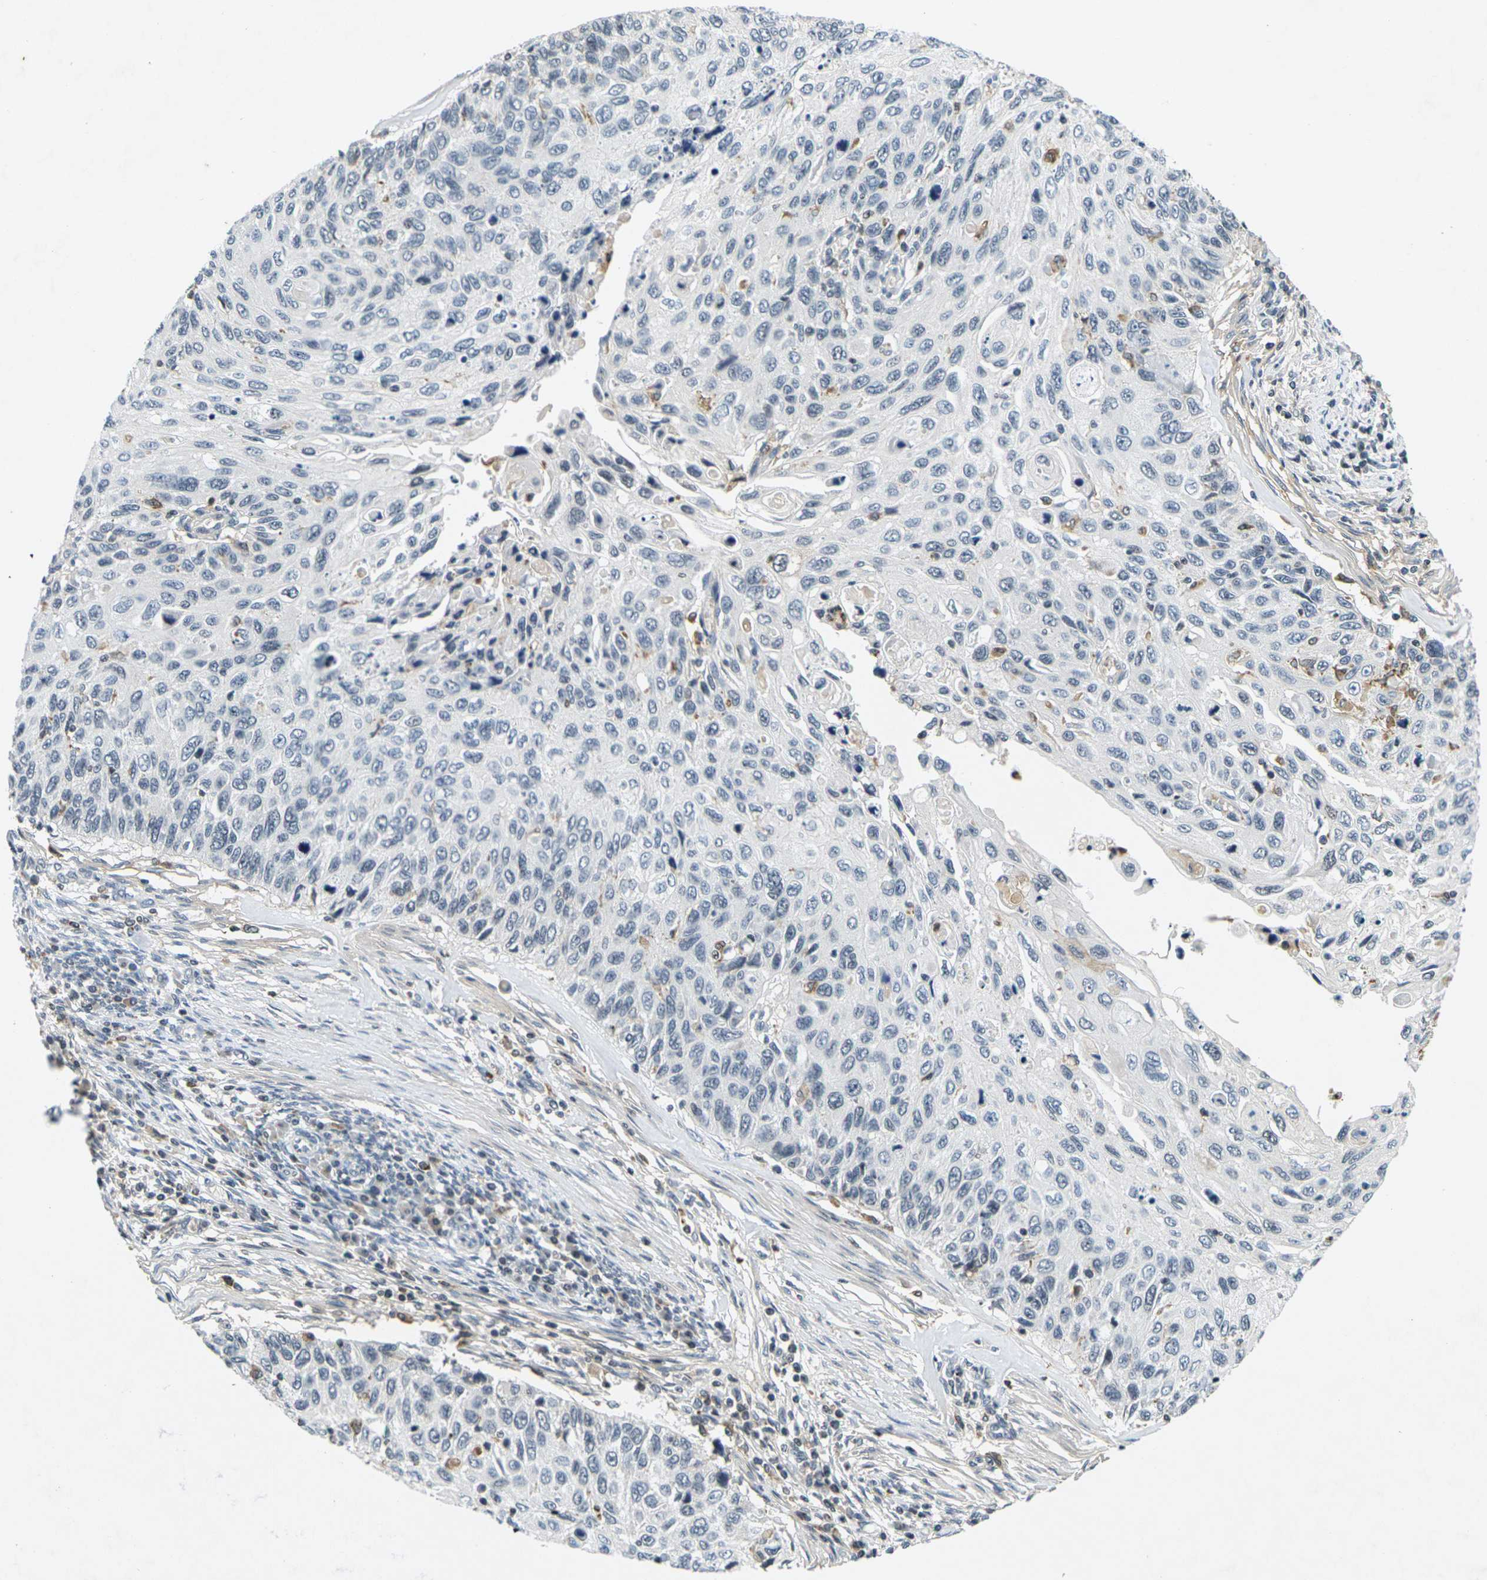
{"staining": {"intensity": "moderate", "quantity": "<25%", "location": "cytoplasmic/membranous"}, "tissue": "cervical cancer", "cell_type": "Tumor cells", "image_type": "cancer", "snomed": [{"axis": "morphology", "description": "Squamous cell carcinoma, NOS"}, {"axis": "topography", "description": "Cervix"}], "caption": "There is low levels of moderate cytoplasmic/membranous expression in tumor cells of cervical cancer (squamous cell carcinoma), as demonstrated by immunohistochemical staining (brown color).", "gene": "C1QC", "patient": {"sex": "female", "age": 70}}